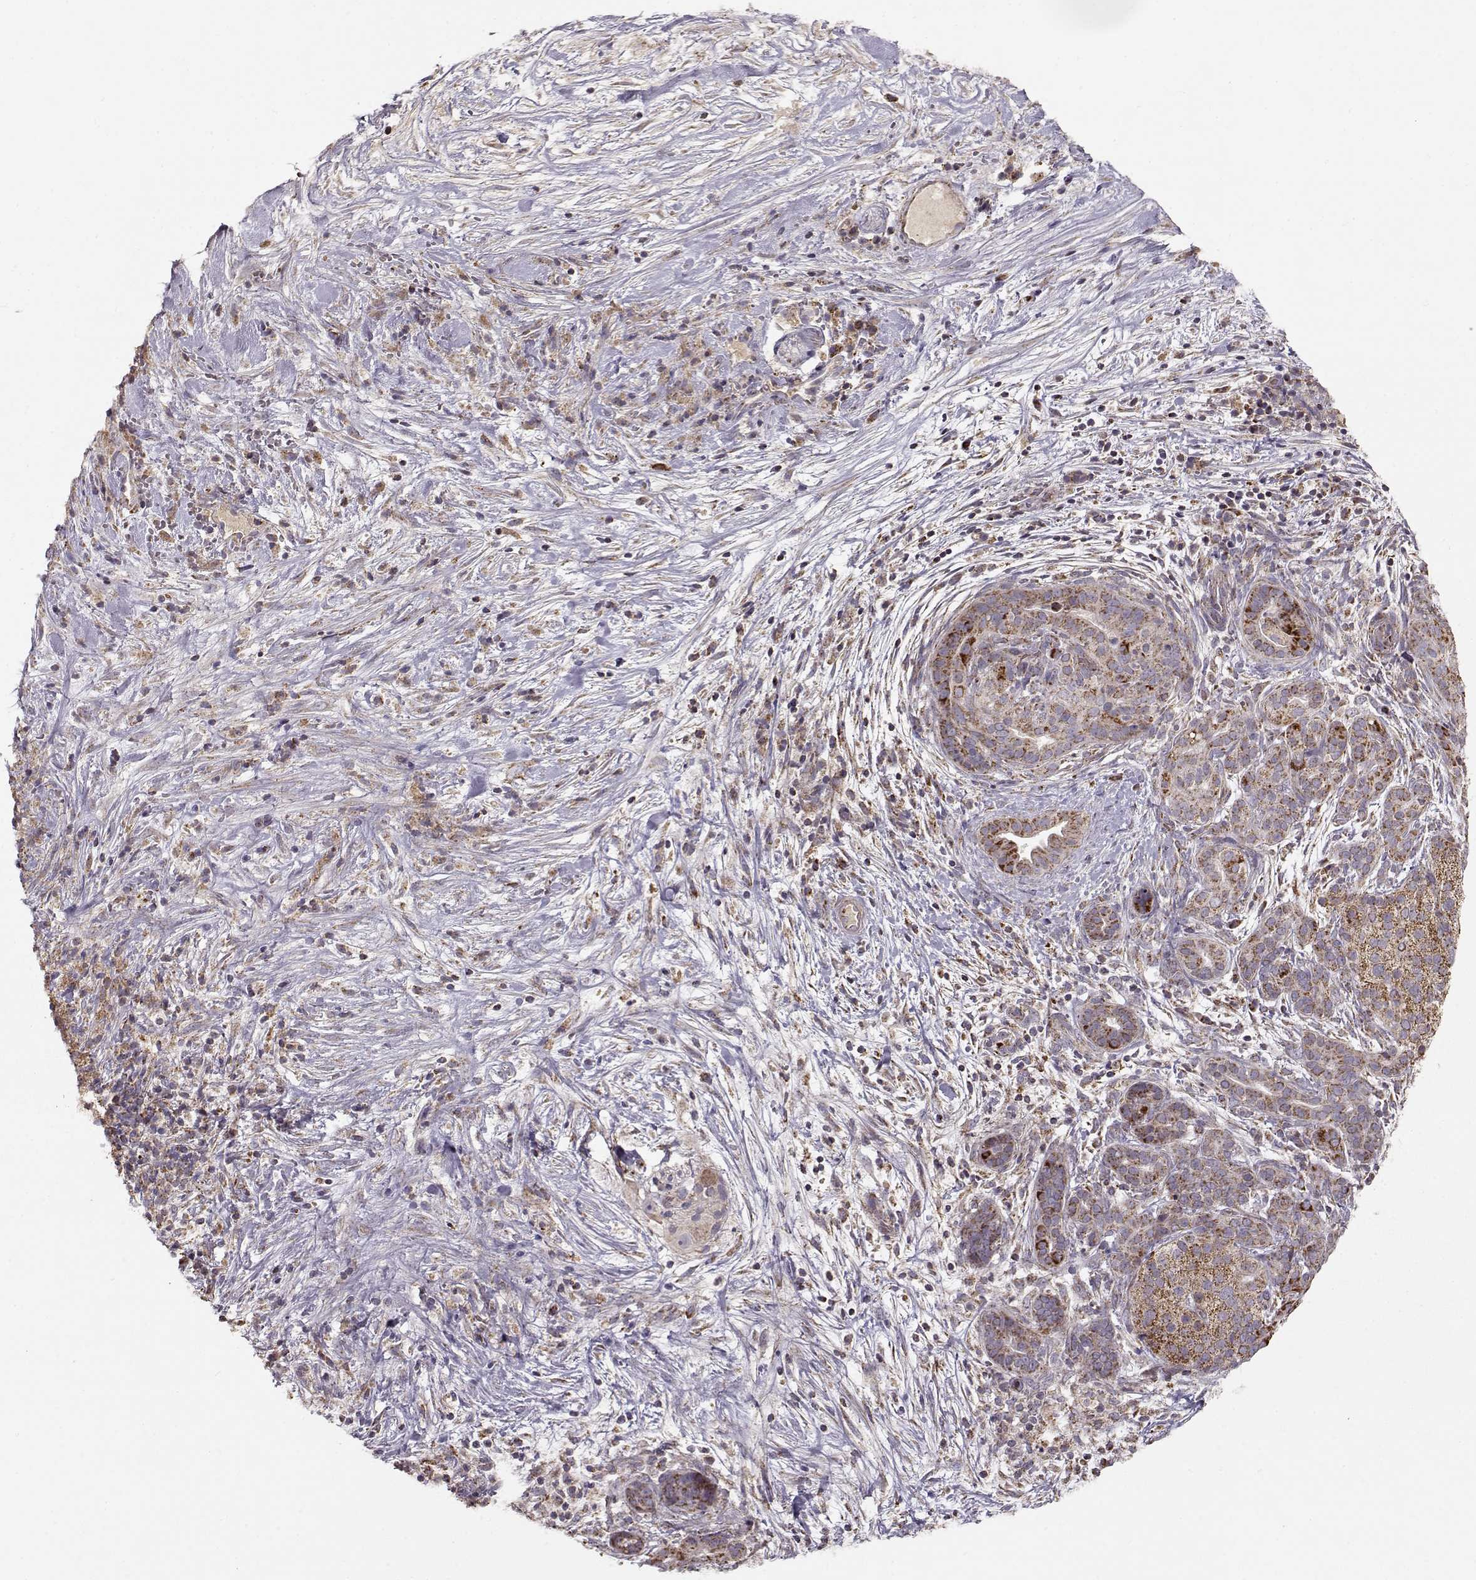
{"staining": {"intensity": "strong", "quantity": ">75%", "location": "cytoplasmic/membranous"}, "tissue": "pancreatic cancer", "cell_type": "Tumor cells", "image_type": "cancer", "snomed": [{"axis": "morphology", "description": "Adenocarcinoma, NOS"}, {"axis": "topography", "description": "Pancreas"}], "caption": "Strong cytoplasmic/membranous positivity is present in approximately >75% of tumor cells in adenocarcinoma (pancreatic).", "gene": "CMTM3", "patient": {"sex": "male", "age": 44}}